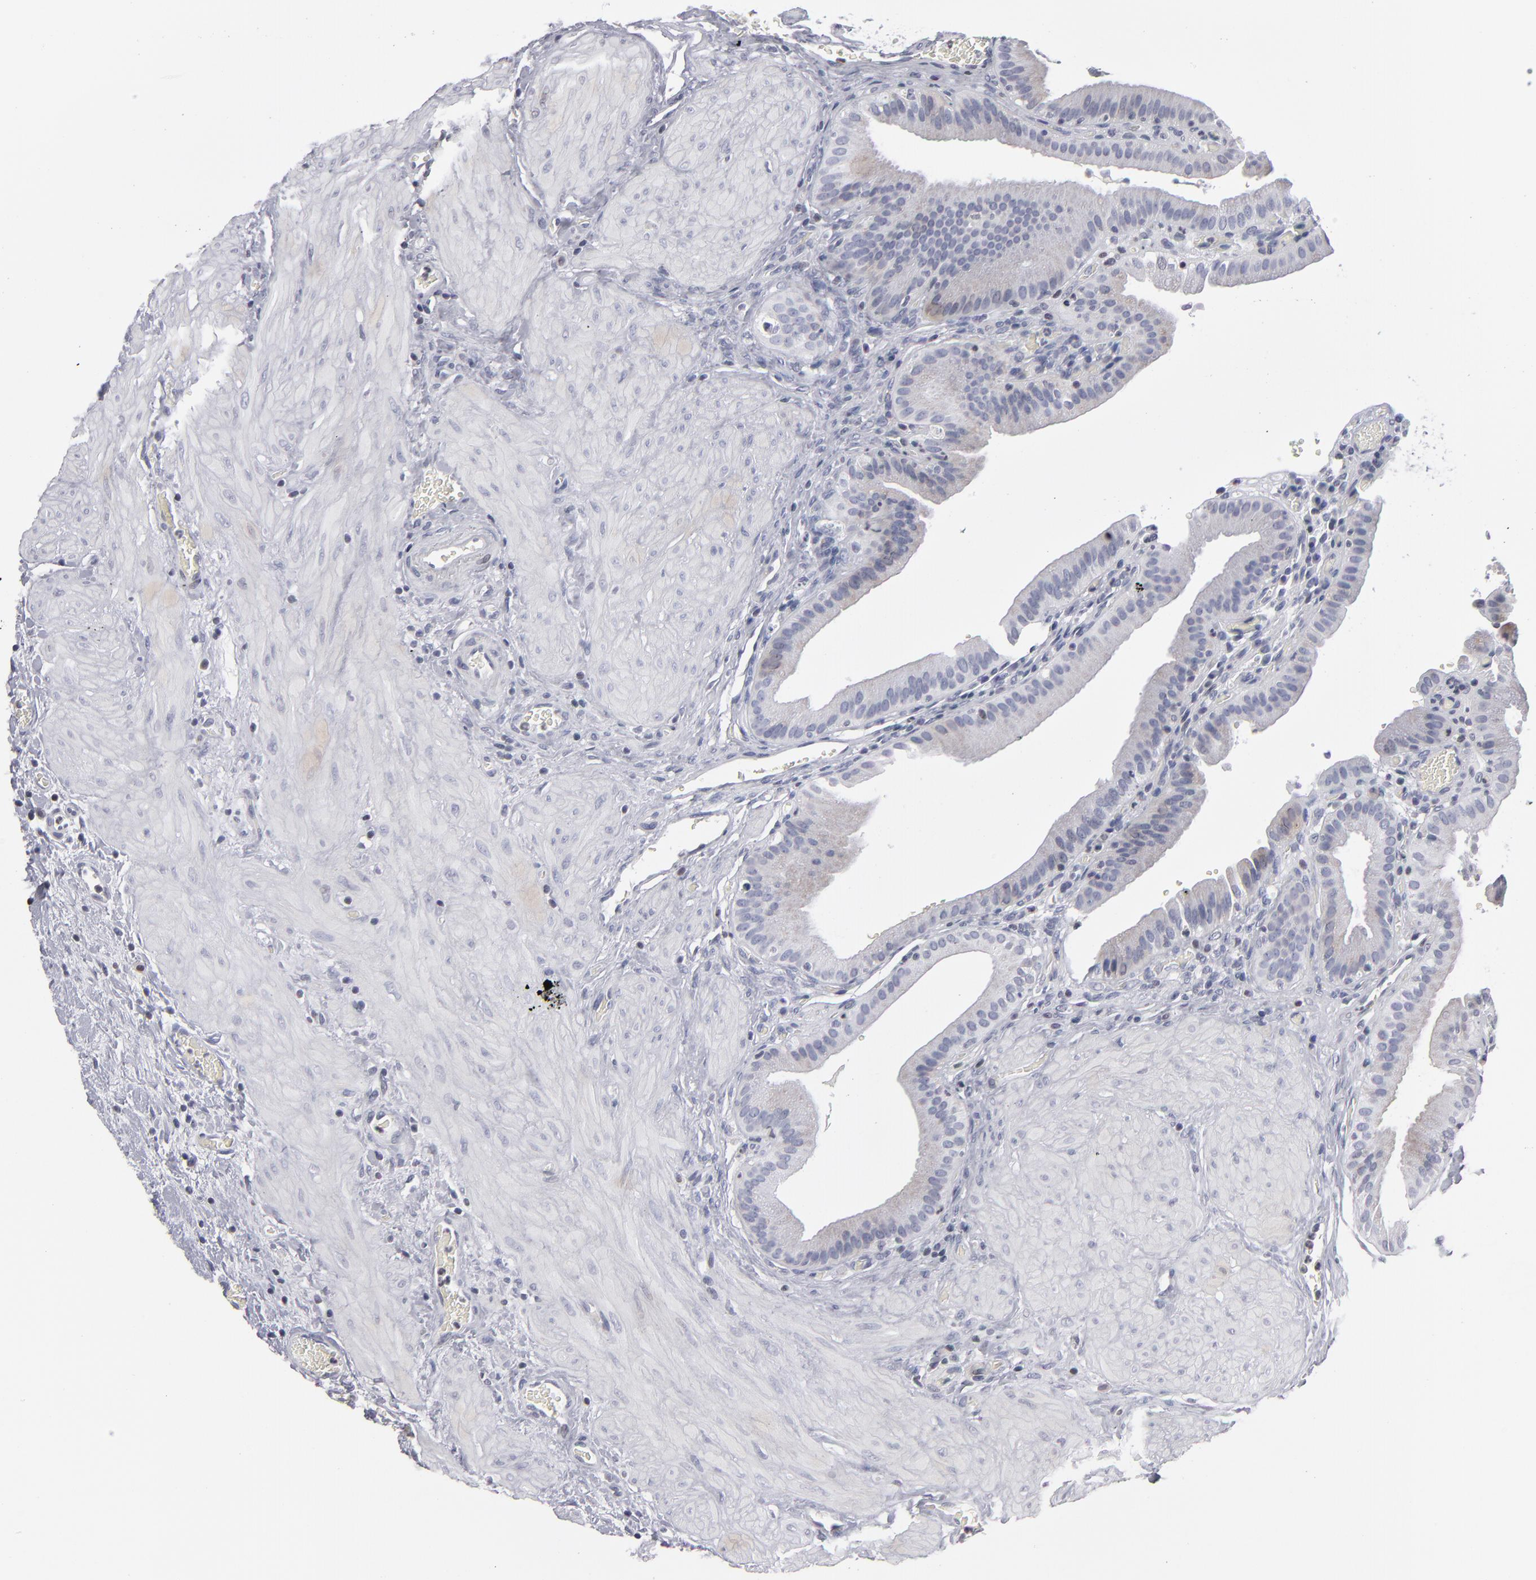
{"staining": {"intensity": "weak", "quantity": "25%-75%", "location": "cytoplasmic/membranous"}, "tissue": "gallbladder", "cell_type": "Glandular cells", "image_type": "normal", "snomed": [{"axis": "morphology", "description": "Normal tissue, NOS"}, {"axis": "topography", "description": "Gallbladder"}], "caption": "Immunohistochemical staining of benign human gallbladder reveals low levels of weak cytoplasmic/membranous staining in about 25%-75% of glandular cells.", "gene": "ODF2", "patient": {"sex": "female", "age": 75}}